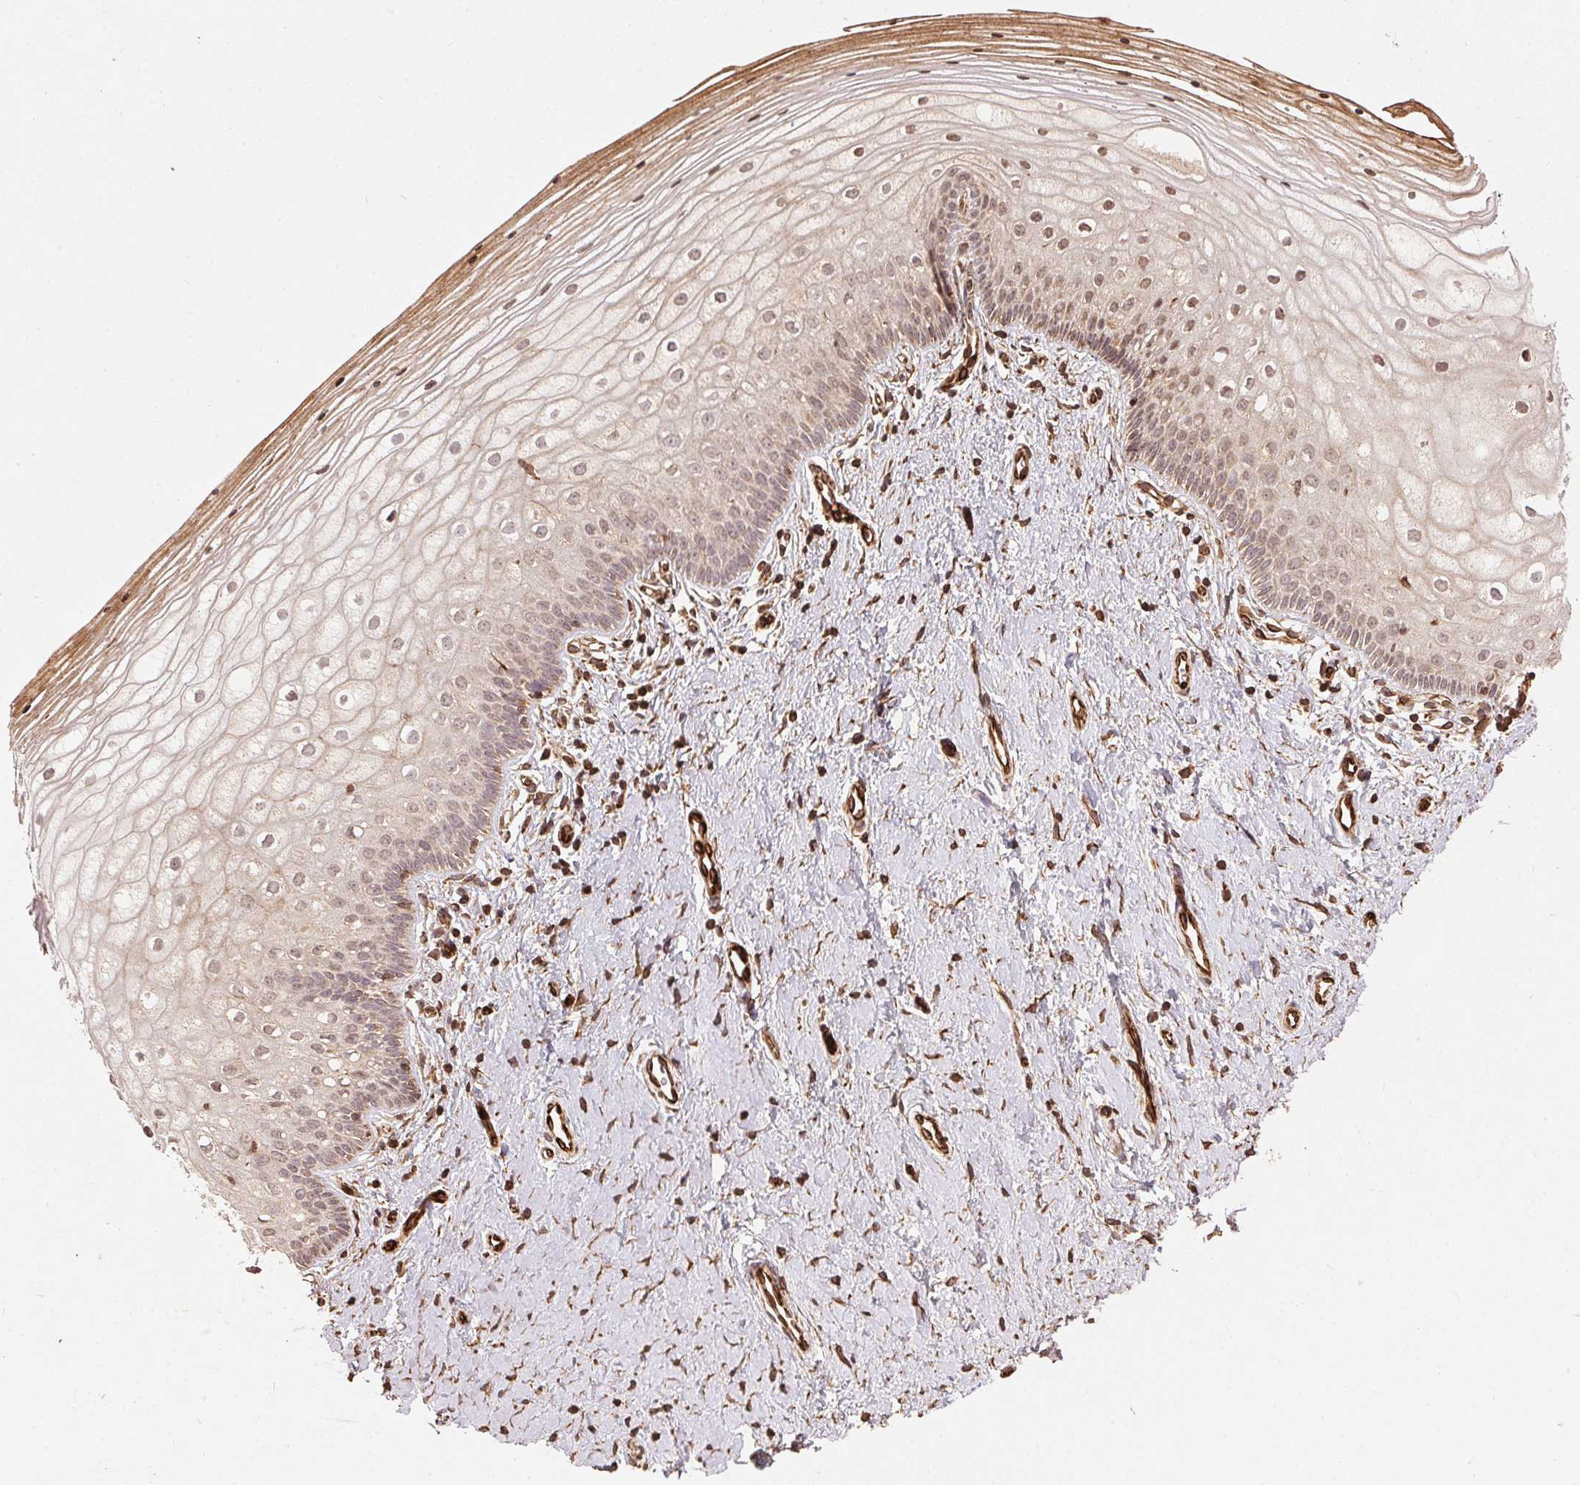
{"staining": {"intensity": "weak", "quantity": "25%-75%", "location": "cytoplasmic/membranous"}, "tissue": "vagina", "cell_type": "Squamous epithelial cells", "image_type": "normal", "snomed": [{"axis": "morphology", "description": "Normal tissue, NOS"}, {"axis": "topography", "description": "Vagina"}], "caption": "Immunohistochemical staining of normal human vagina displays 25%-75% levels of weak cytoplasmic/membranous protein expression in about 25%-75% of squamous epithelial cells. (Stains: DAB (3,3'-diaminobenzidine) in brown, nuclei in blue, Microscopy: brightfield microscopy at high magnification).", "gene": "SPRED2", "patient": {"sex": "female", "age": 39}}